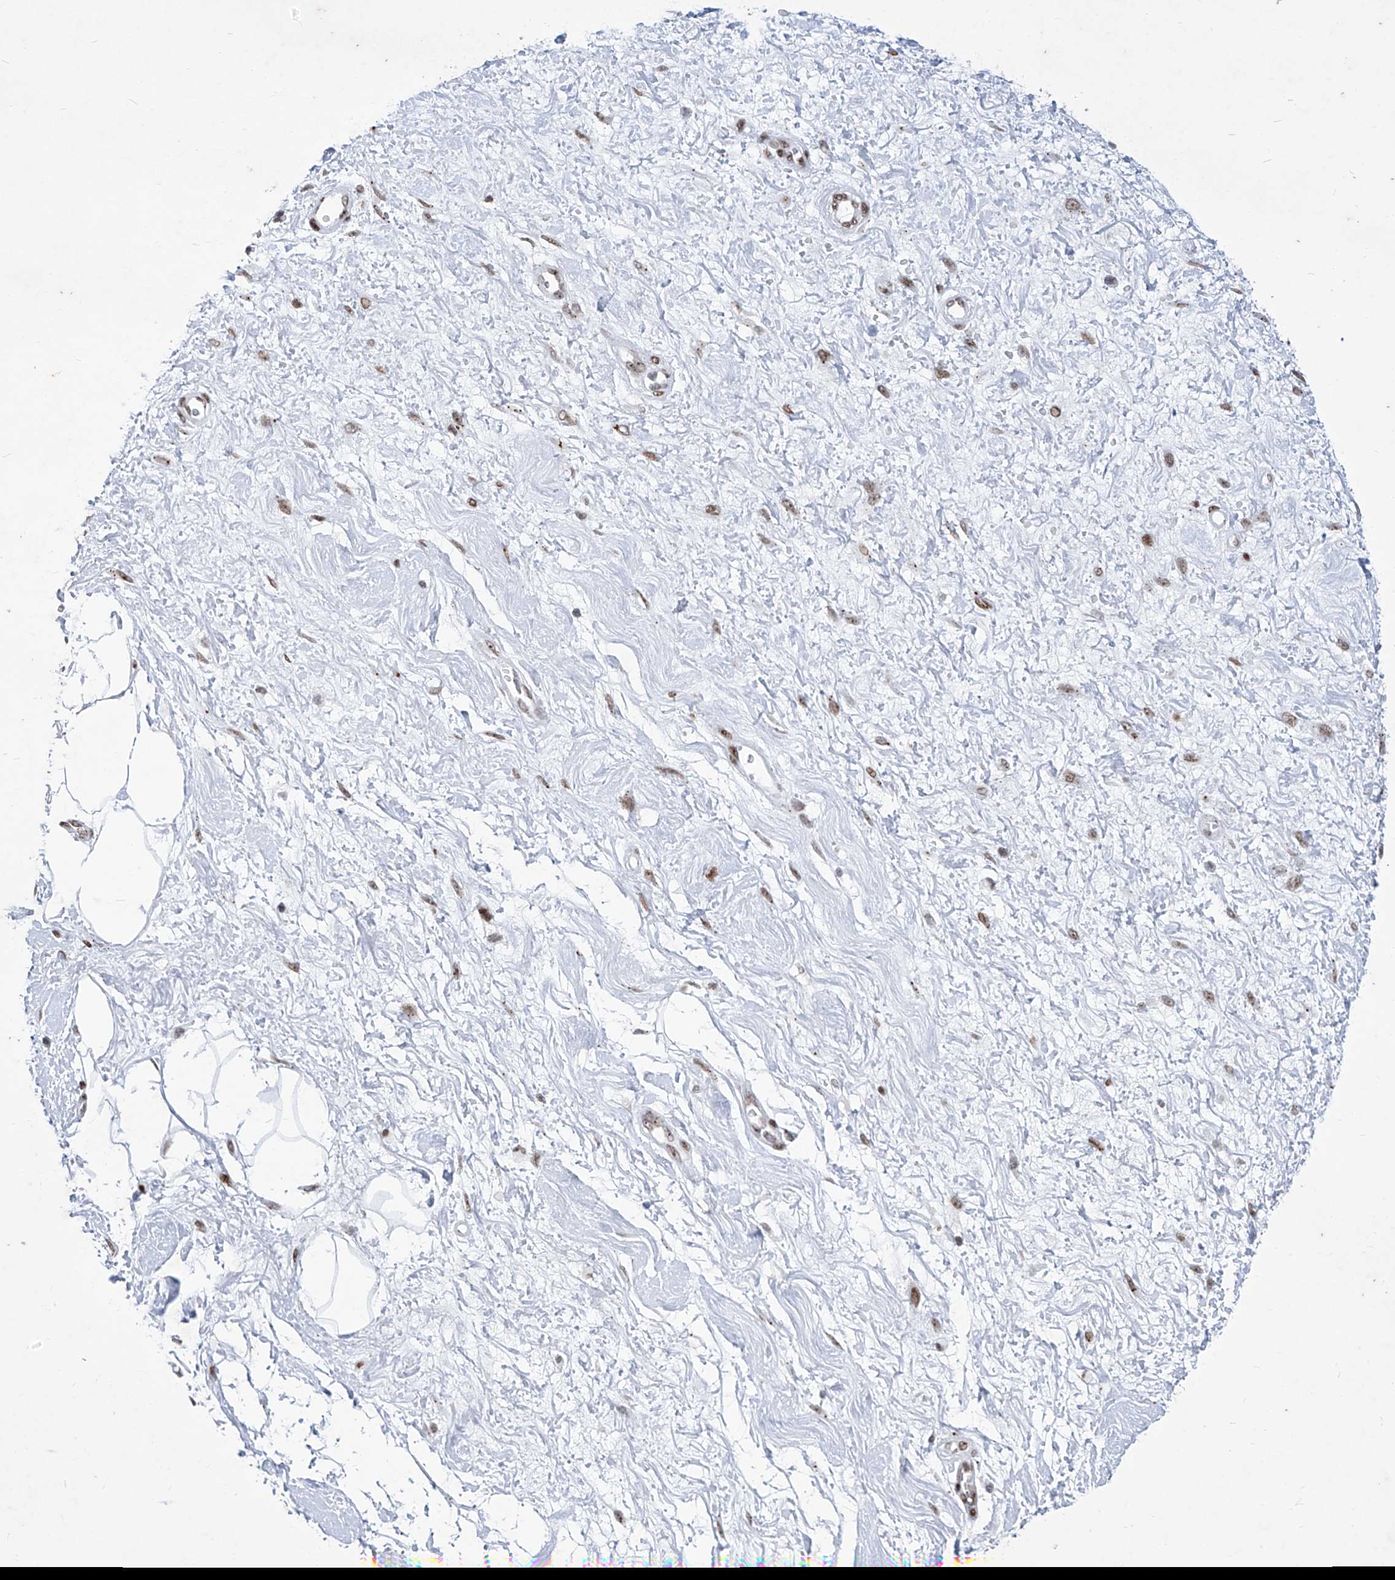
{"staining": {"intensity": "strong", "quantity": ">75%", "location": "nuclear"}, "tissue": "adipose tissue", "cell_type": "Adipocytes", "image_type": "normal", "snomed": [{"axis": "morphology", "description": "Normal tissue, NOS"}, {"axis": "morphology", "description": "Adenocarcinoma, NOS"}, {"axis": "topography", "description": "Pancreas"}, {"axis": "topography", "description": "Peripheral nerve tissue"}], "caption": "Adipocytes display strong nuclear positivity in about >75% of cells in benign adipose tissue. The protein of interest is shown in brown color, while the nuclei are stained blue.", "gene": "HEY2", "patient": {"sex": "male", "age": 59}}